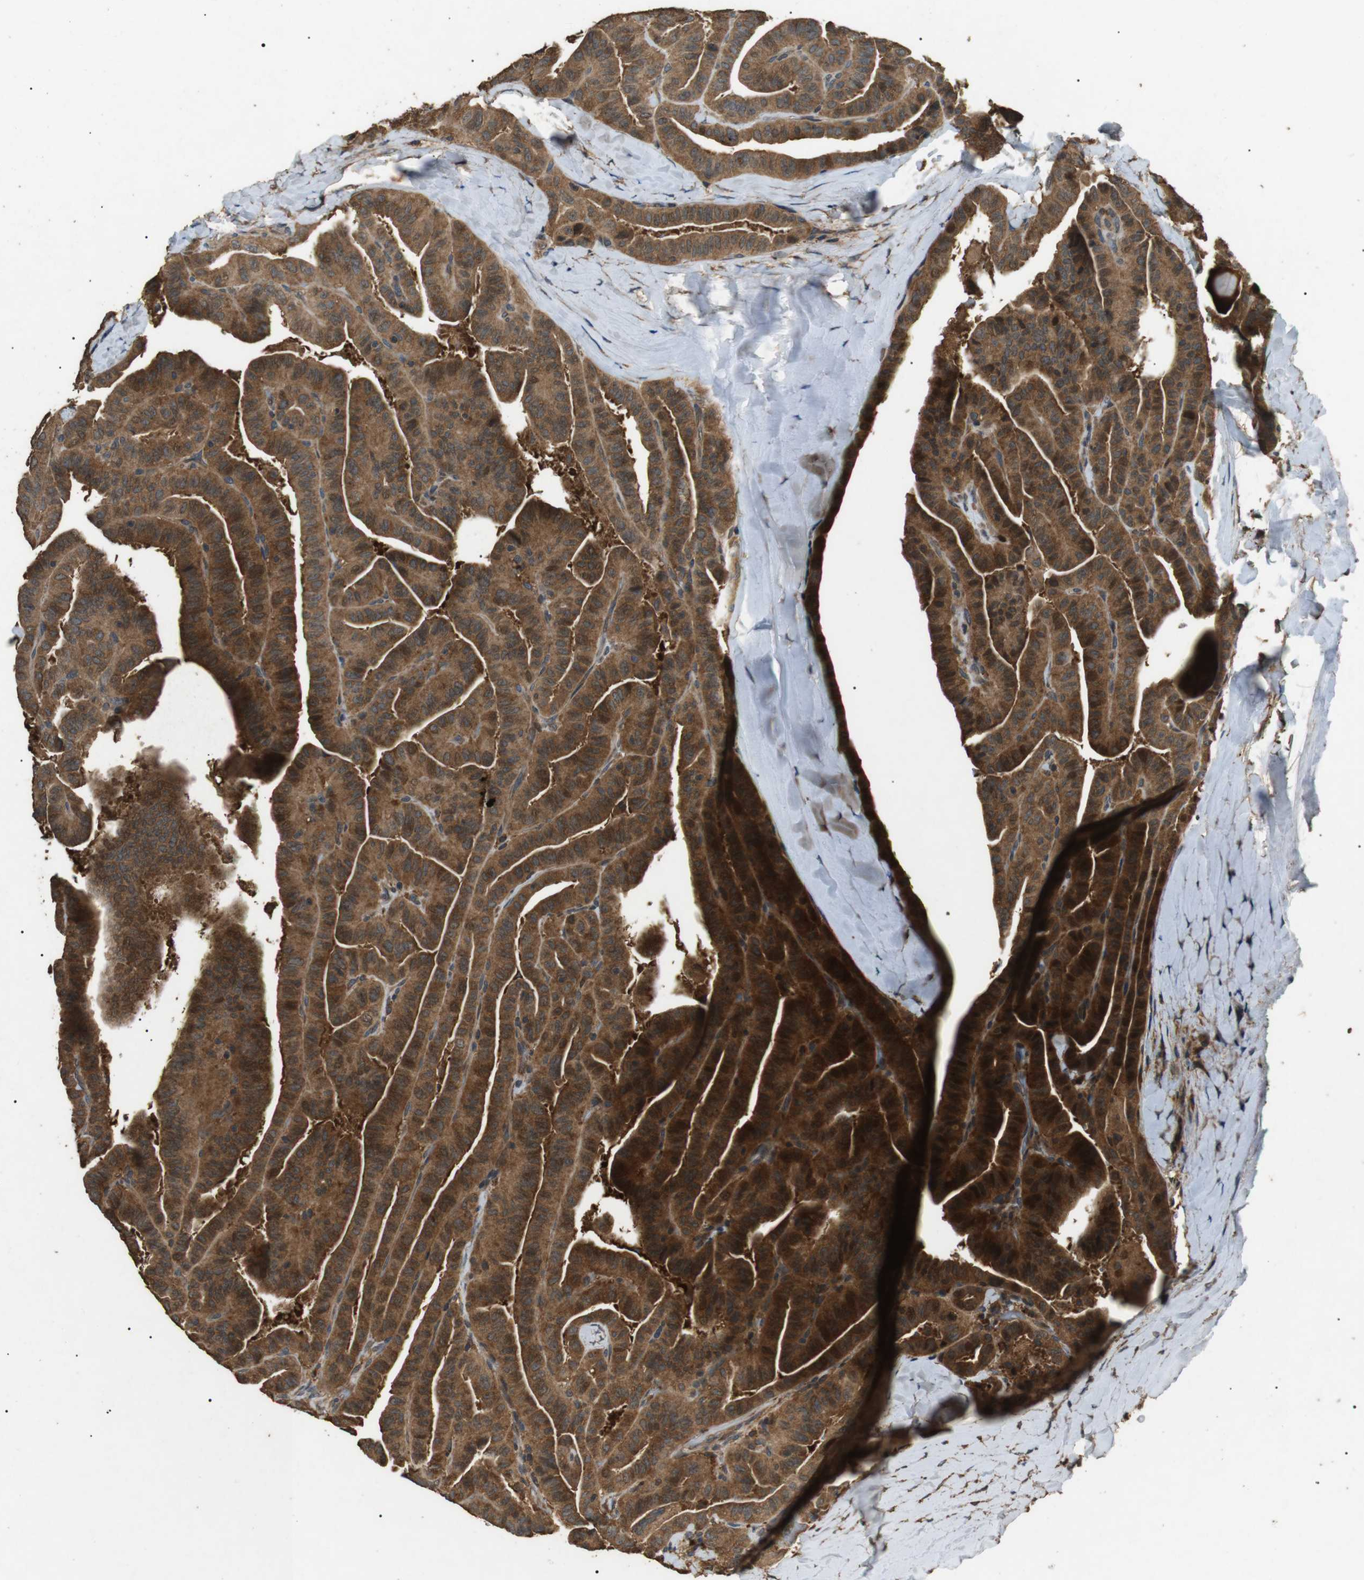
{"staining": {"intensity": "strong", "quantity": ">75%", "location": "cytoplasmic/membranous"}, "tissue": "thyroid cancer", "cell_type": "Tumor cells", "image_type": "cancer", "snomed": [{"axis": "morphology", "description": "Papillary adenocarcinoma, NOS"}, {"axis": "topography", "description": "Thyroid gland"}], "caption": "Human thyroid cancer stained for a protein (brown) exhibits strong cytoplasmic/membranous positive positivity in approximately >75% of tumor cells.", "gene": "TBC1D15", "patient": {"sex": "male", "age": 77}}